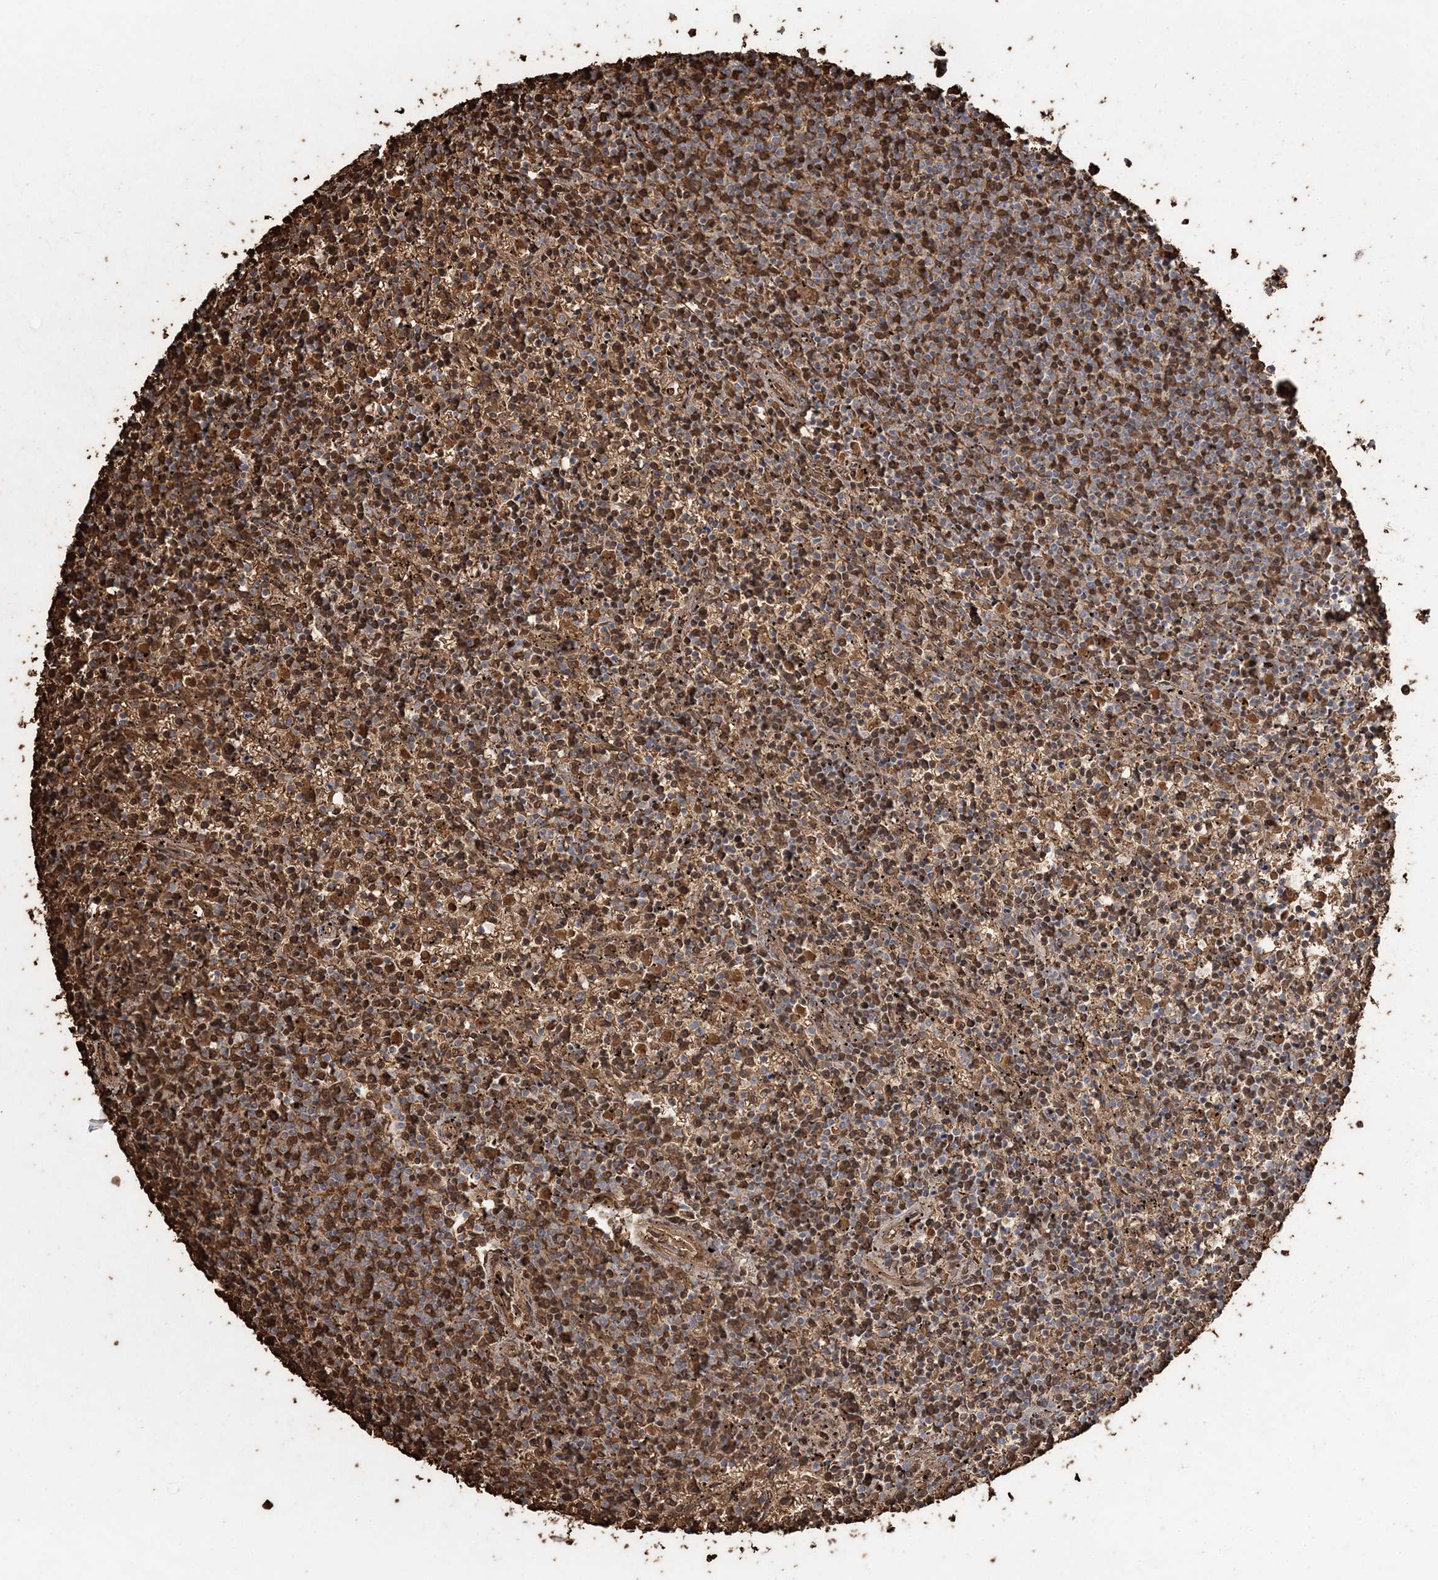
{"staining": {"intensity": "moderate", "quantity": "25%-75%", "location": "cytoplasmic/membranous,nuclear"}, "tissue": "lymphoma", "cell_type": "Tumor cells", "image_type": "cancer", "snomed": [{"axis": "morphology", "description": "Malignant lymphoma, non-Hodgkin's type, Low grade"}, {"axis": "topography", "description": "Spleen"}], "caption": "This is an image of immunohistochemistry staining of low-grade malignant lymphoma, non-Hodgkin's type, which shows moderate staining in the cytoplasmic/membranous and nuclear of tumor cells.", "gene": "SERINC1", "patient": {"sex": "female", "age": 50}}